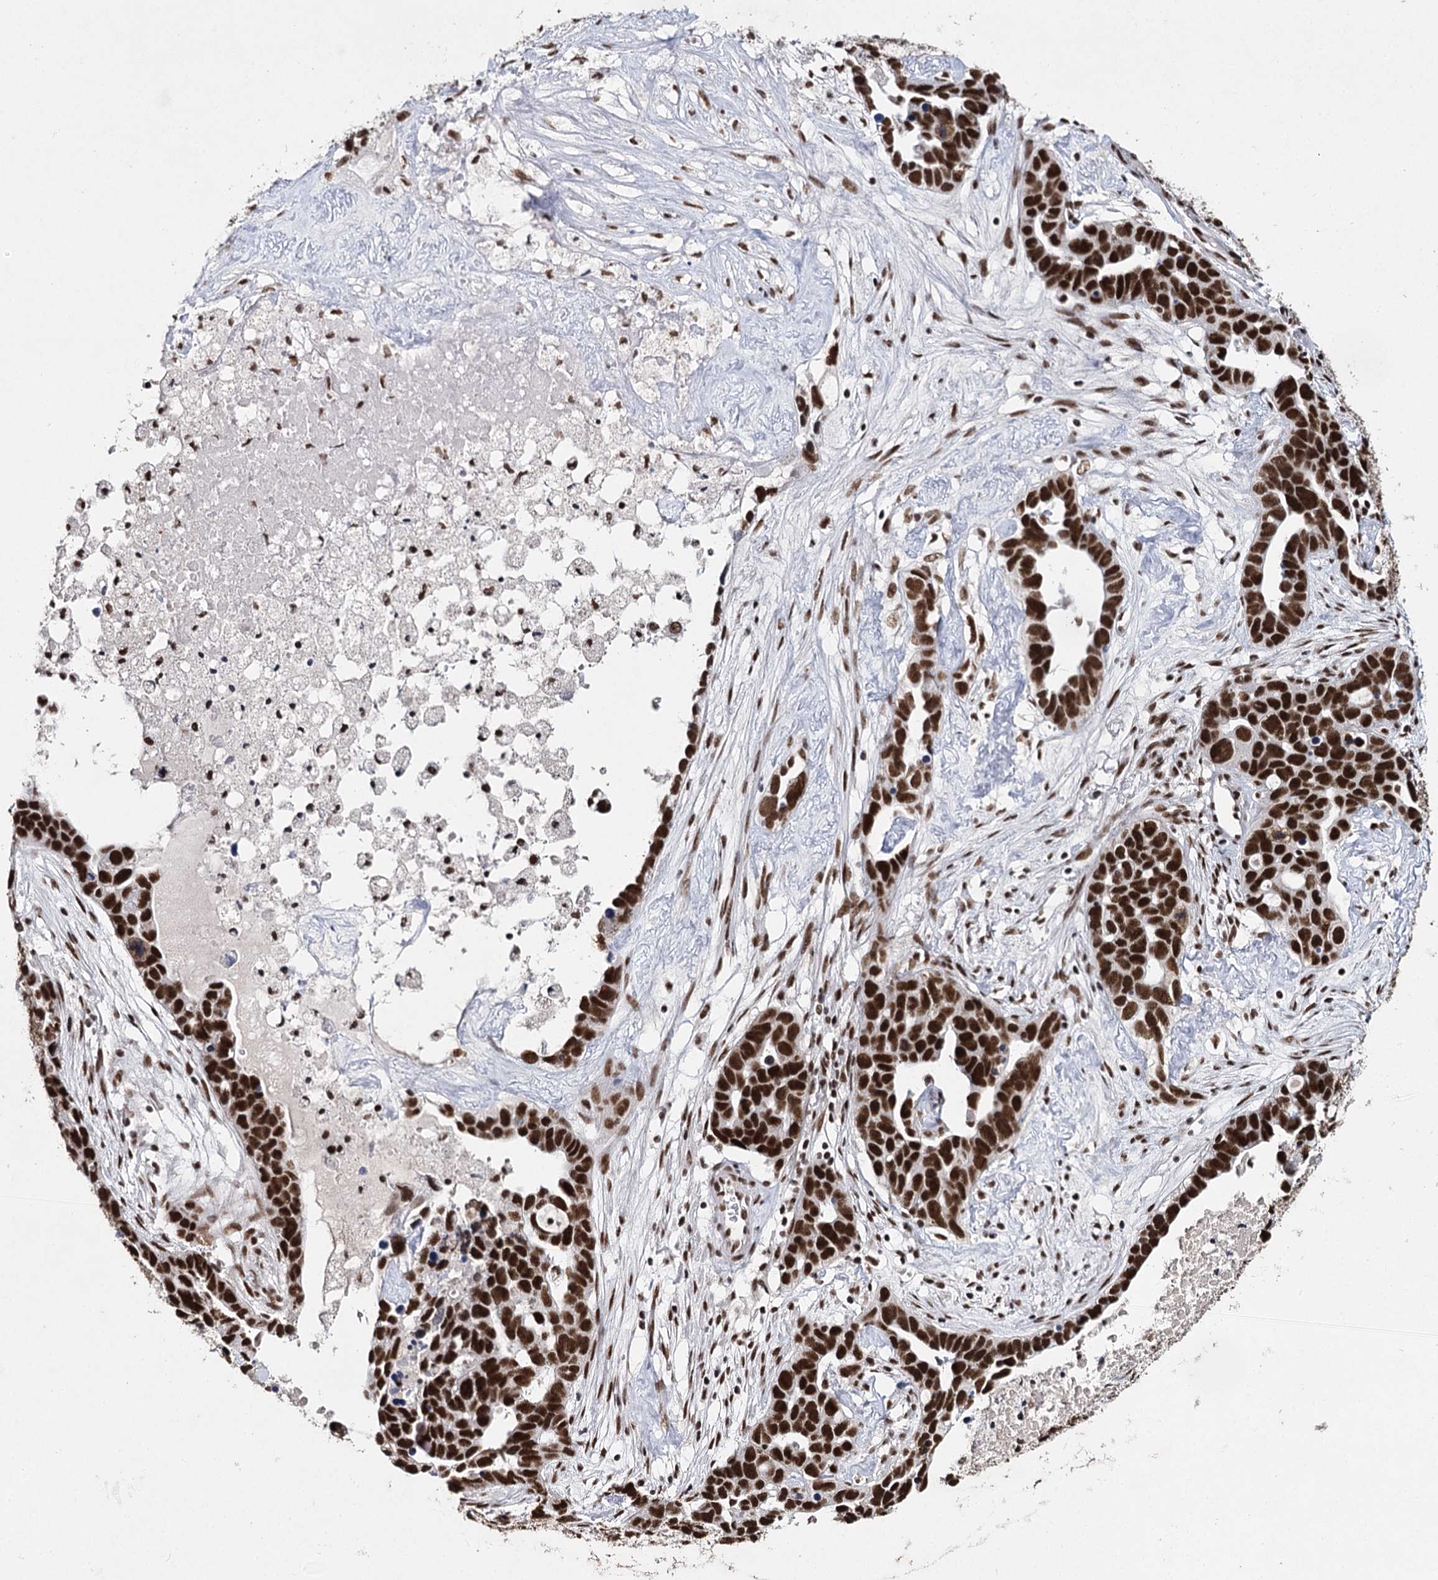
{"staining": {"intensity": "strong", "quantity": ">75%", "location": "nuclear"}, "tissue": "ovarian cancer", "cell_type": "Tumor cells", "image_type": "cancer", "snomed": [{"axis": "morphology", "description": "Cystadenocarcinoma, serous, NOS"}, {"axis": "topography", "description": "Ovary"}], "caption": "Strong nuclear expression for a protein is seen in about >75% of tumor cells of ovarian cancer using immunohistochemistry (IHC).", "gene": "SCAF8", "patient": {"sex": "female", "age": 54}}